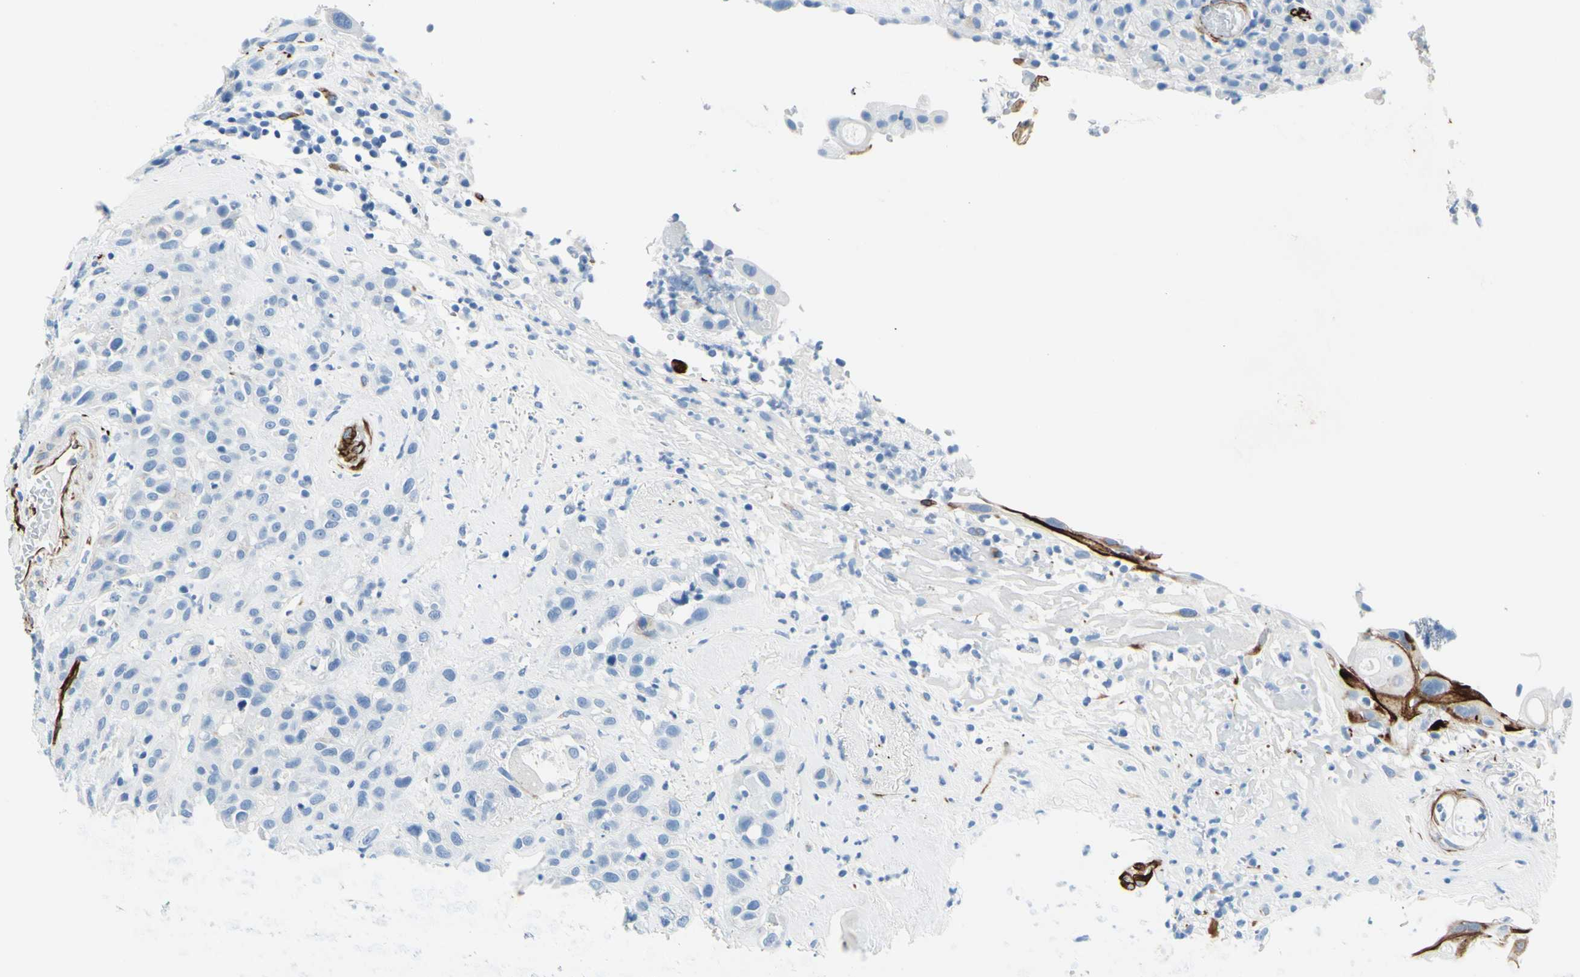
{"staining": {"intensity": "negative", "quantity": "none", "location": "none"}, "tissue": "head and neck cancer", "cell_type": "Tumor cells", "image_type": "cancer", "snomed": [{"axis": "morphology", "description": "Squamous cell carcinoma, NOS"}, {"axis": "topography", "description": "Head-Neck"}], "caption": "Squamous cell carcinoma (head and neck) stained for a protein using immunohistochemistry (IHC) exhibits no positivity tumor cells.", "gene": "PTH2R", "patient": {"sex": "male", "age": 62}}